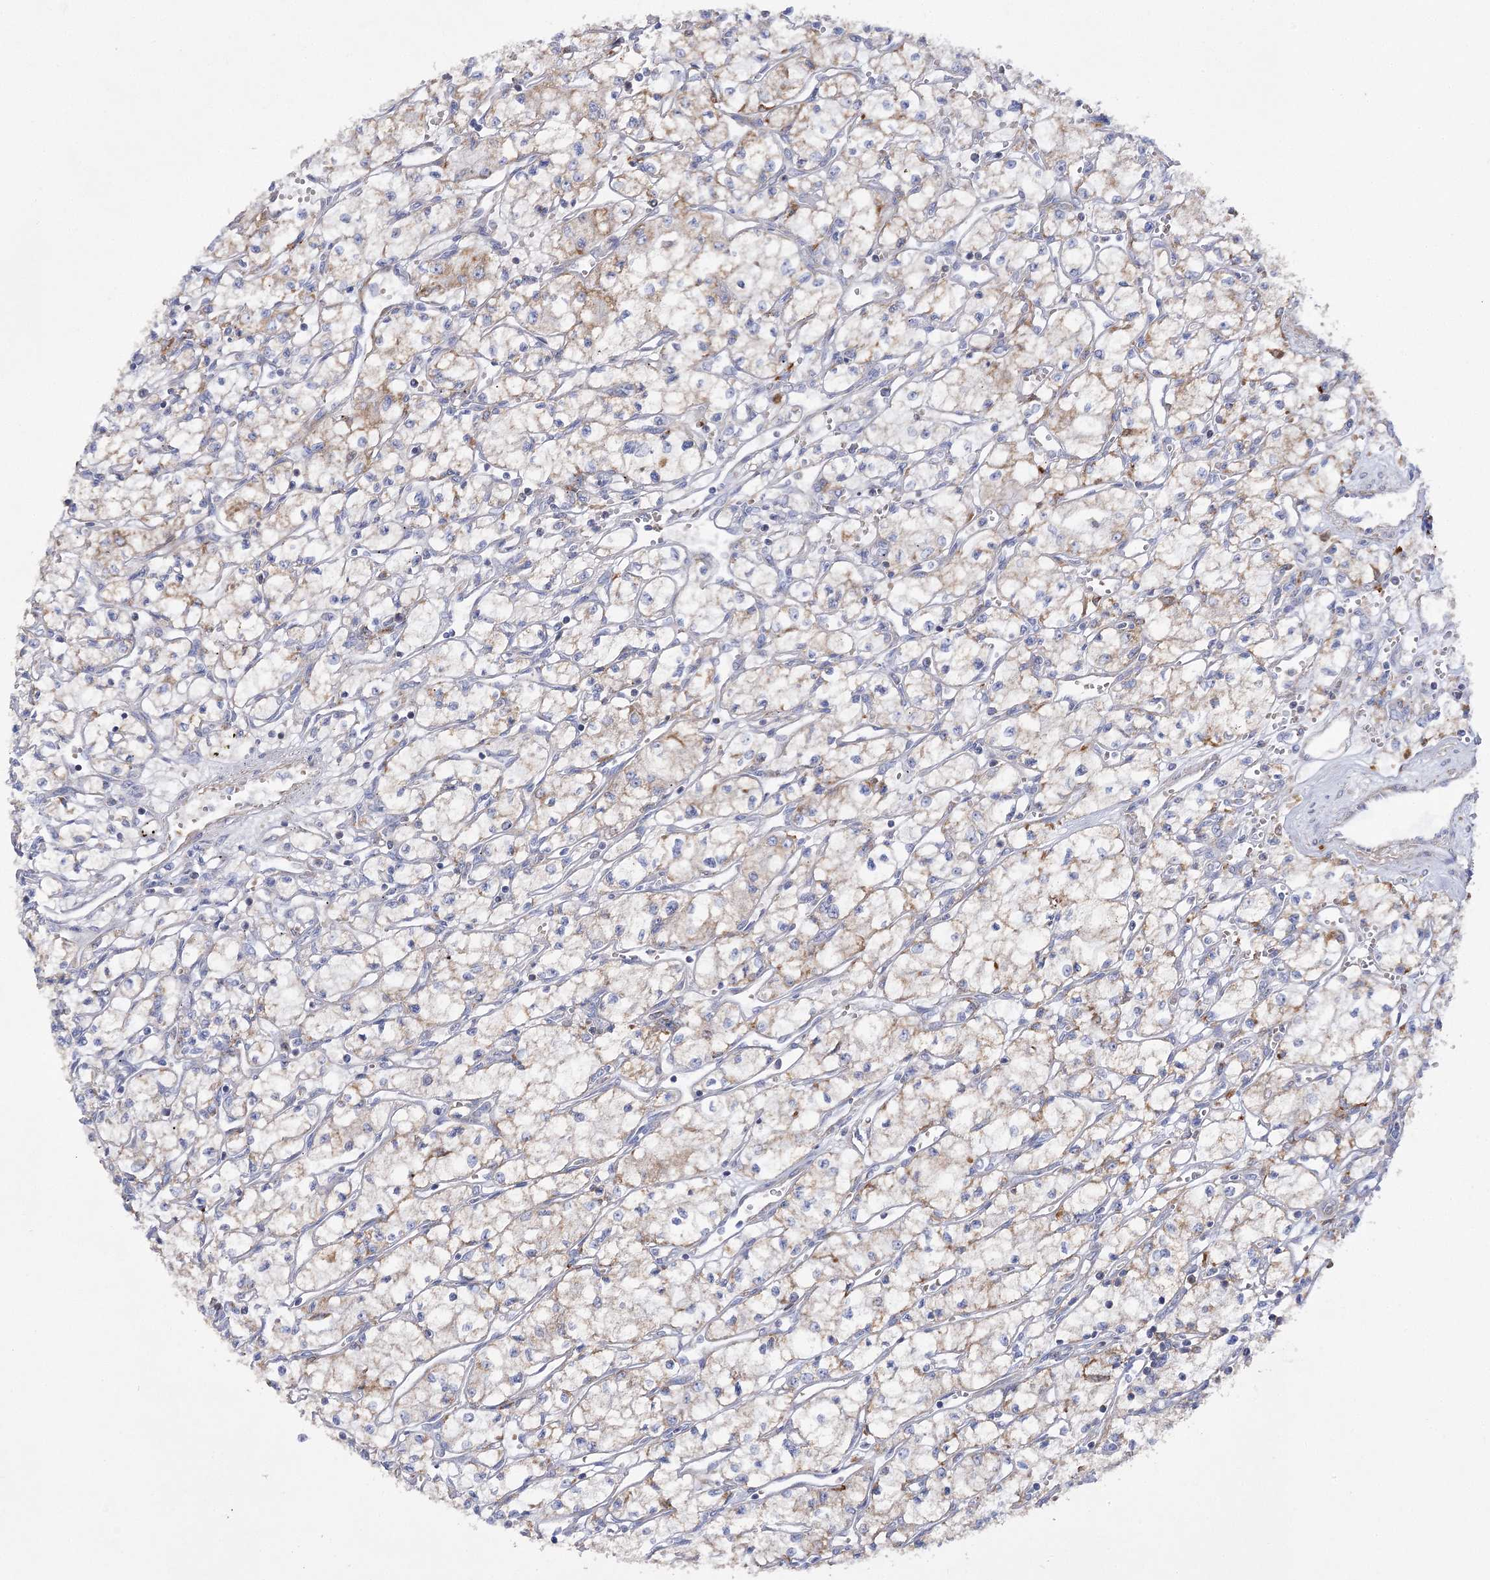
{"staining": {"intensity": "weak", "quantity": "25%-75%", "location": "cytoplasmic/membranous"}, "tissue": "renal cancer", "cell_type": "Tumor cells", "image_type": "cancer", "snomed": [{"axis": "morphology", "description": "Adenocarcinoma, NOS"}, {"axis": "topography", "description": "Kidney"}], "caption": "High-power microscopy captured an immunohistochemistry (IHC) photomicrograph of adenocarcinoma (renal), revealing weak cytoplasmic/membranous expression in approximately 25%-75% of tumor cells.", "gene": "COX15", "patient": {"sex": "male", "age": 59}}